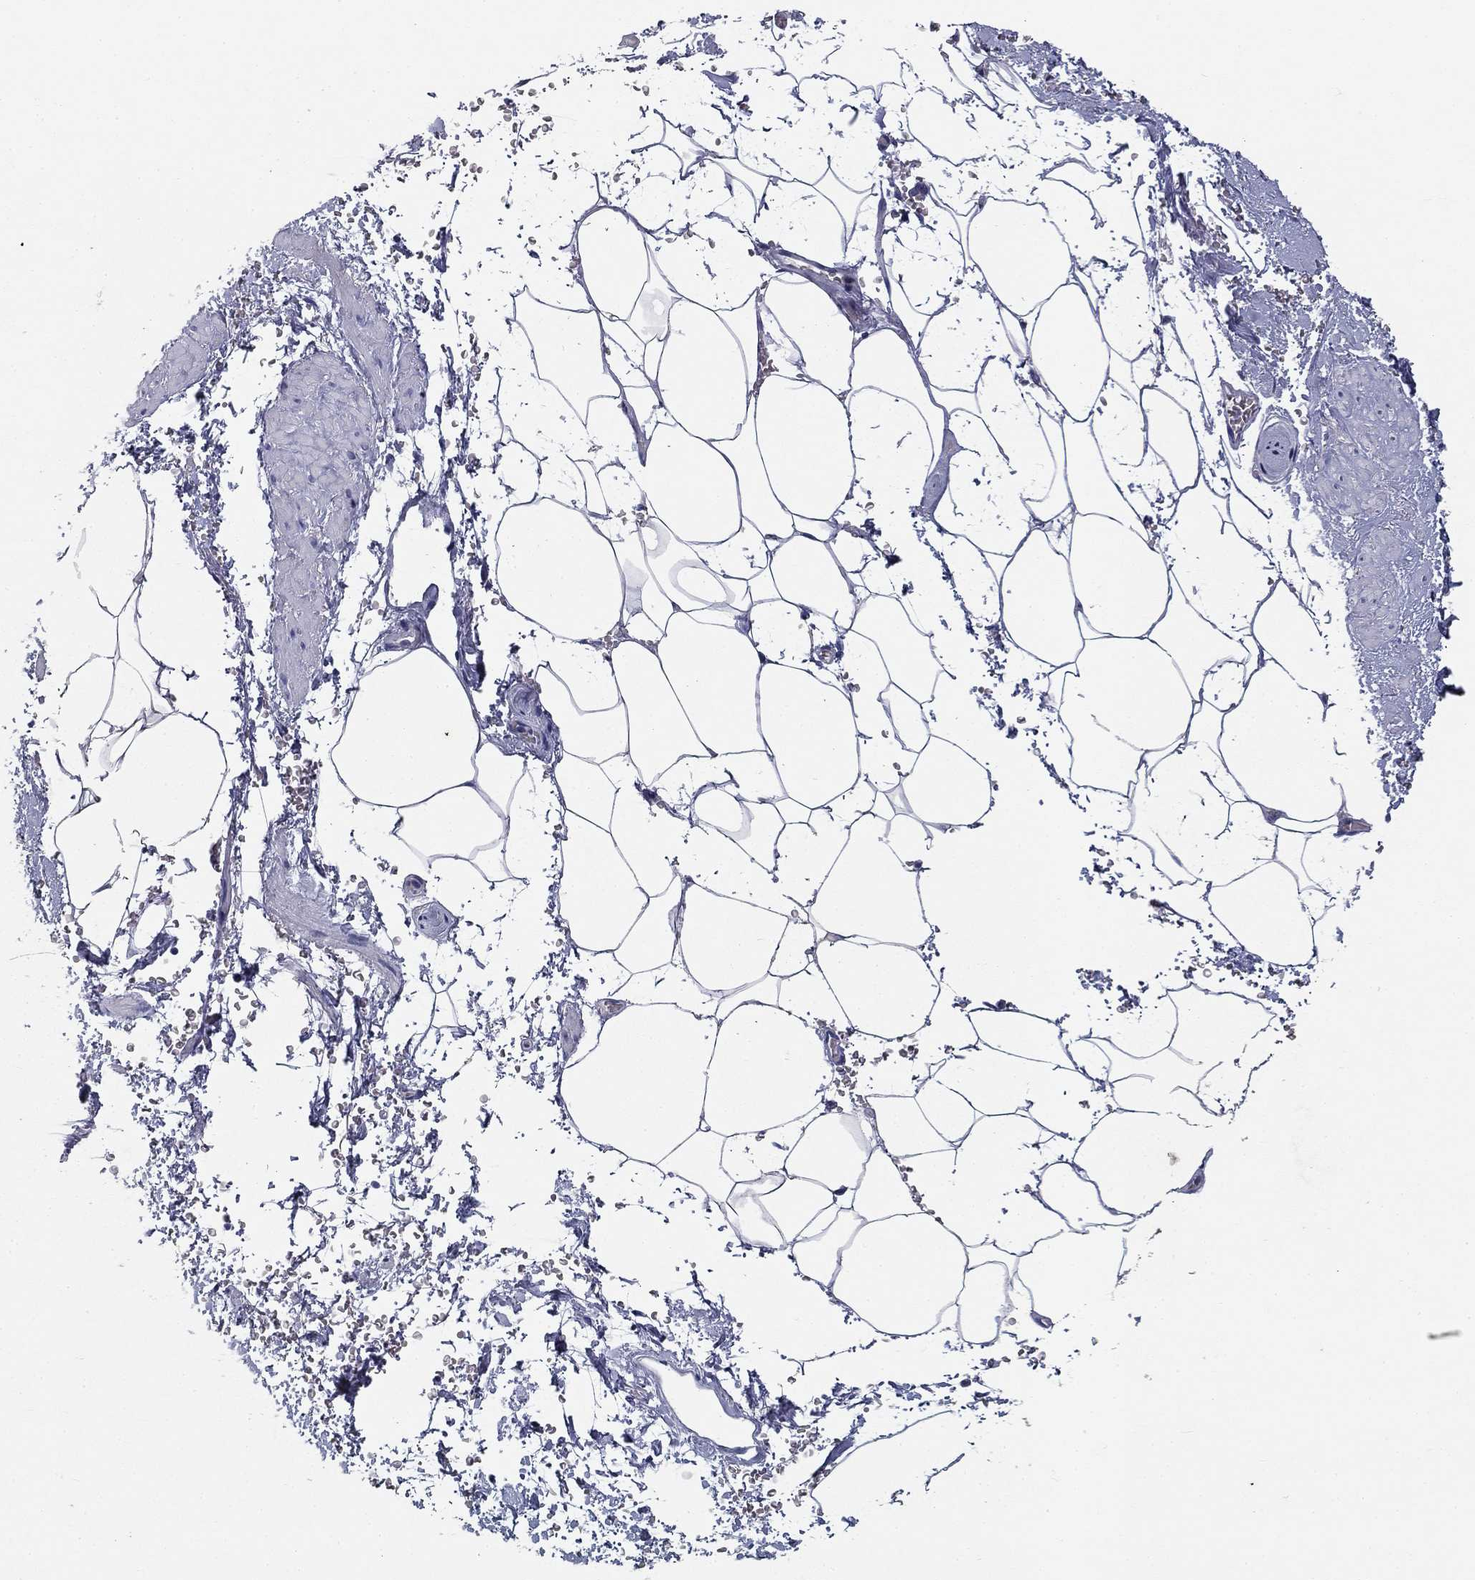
{"staining": {"intensity": "negative", "quantity": "none", "location": "none"}, "tissue": "adipose tissue", "cell_type": "Adipocytes", "image_type": "normal", "snomed": [{"axis": "morphology", "description": "Normal tissue, NOS"}, {"axis": "topography", "description": "Soft tissue"}, {"axis": "topography", "description": "Adipose tissue"}, {"axis": "topography", "description": "Vascular tissue"}, {"axis": "topography", "description": "Peripheral nerve tissue"}], "caption": "The histopathology image shows no staining of adipocytes in normal adipose tissue.", "gene": "CD274", "patient": {"sex": "male", "age": 68}}